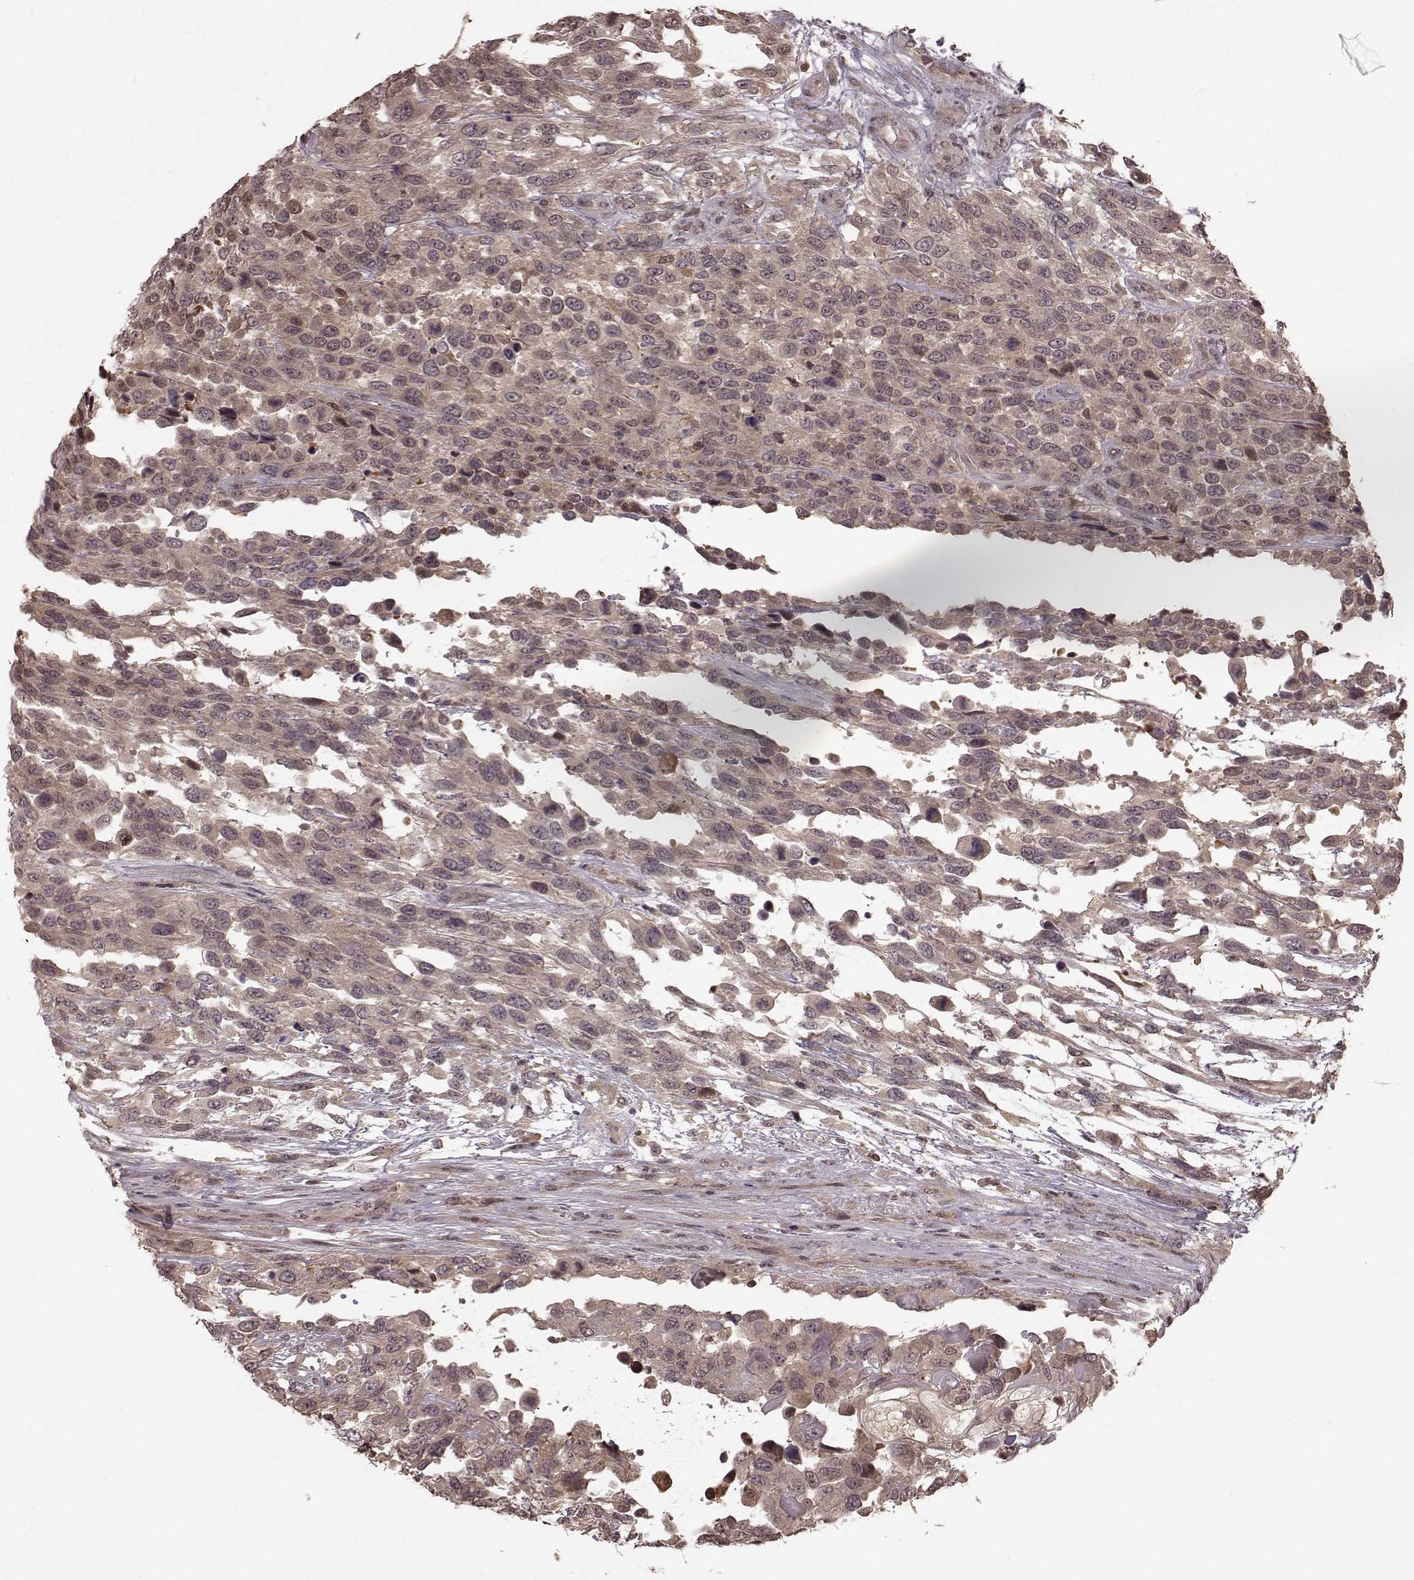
{"staining": {"intensity": "weak", "quantity": ">75%", "location": "cytoplasmic/membranous"}, "tissue": "urothelial cancer", "cell_type": "Tumor cells", "image_type": "cancer", "snomed": [{"axis": "morphology", "description": "Urothelial carcinoma, High grade"}, {"axis": "topography", "description": "Urinary bladder"}], "caption": "IHC histopathology image of urothelial cancer stained for a protein (brown), which displays low levels of weak cytoplasmic/membranous positivity in approximately >75% of tumor cells.", "gene": "GSS", "patient": {"sex": "female", "age": 70}}